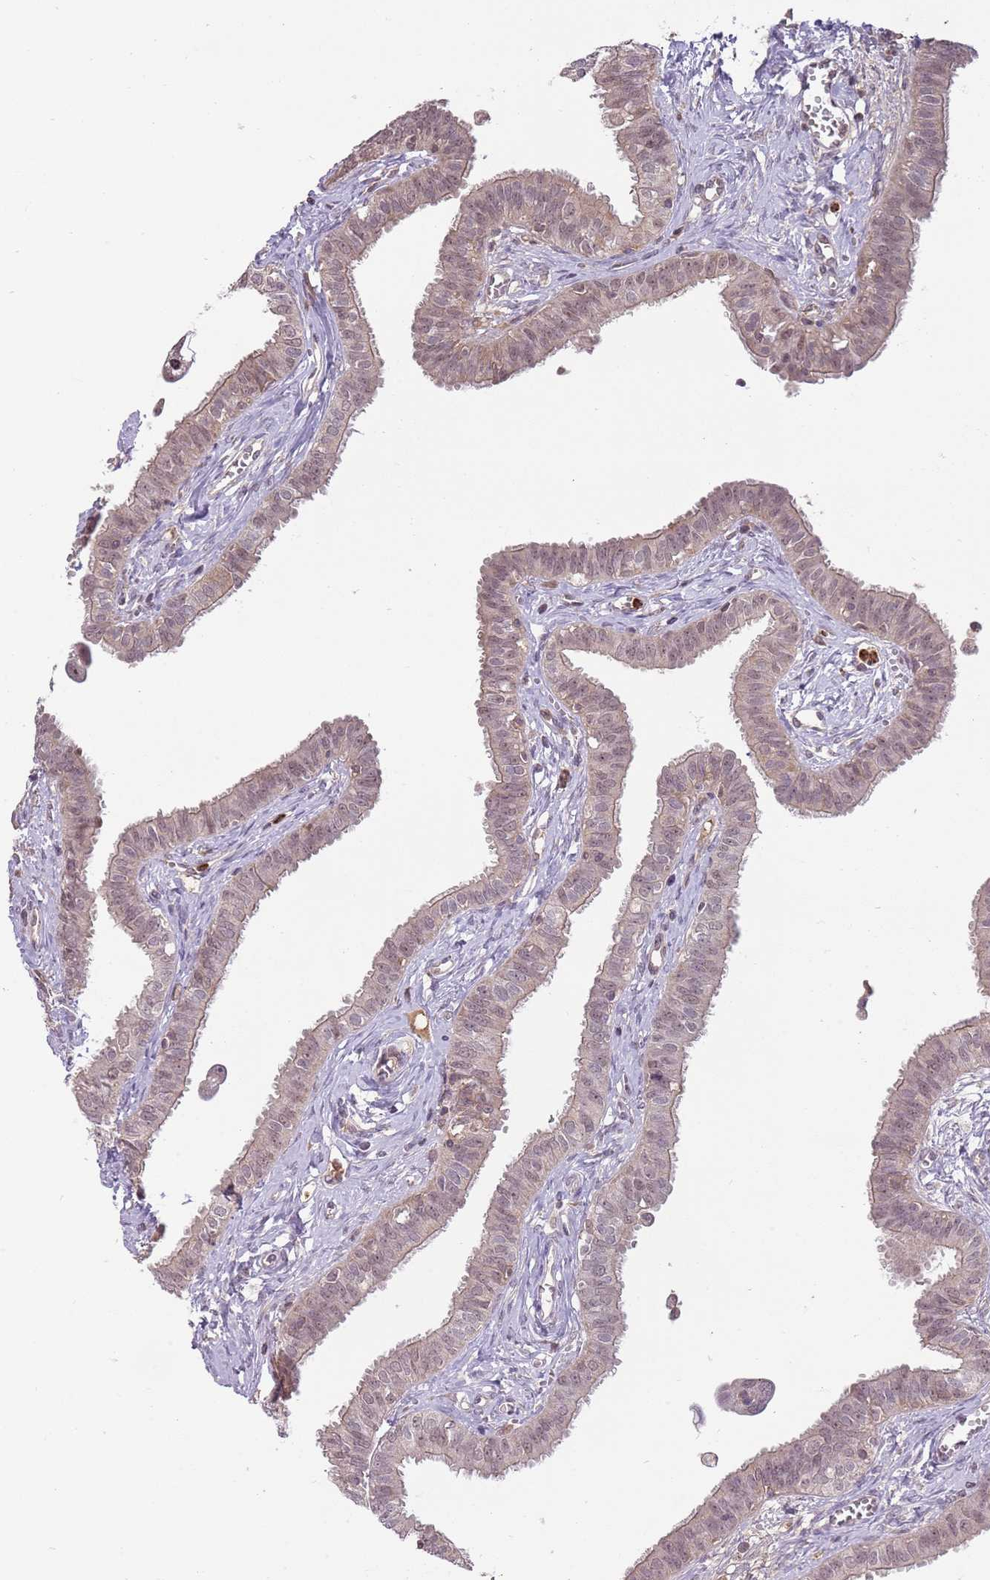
{"staining": {"intensity": "weak", "quantity": ">75%", "location": "nuclear"}, "tissue": "fallopian tube", "cell_type": "Glandular cells", "image_type": "normal", "snomed": [{"axis": "morphology", "description": "Normal tissue, NOS"}, {"axis": "morphology", "description": "Carcinoma, NOS"}, {"axis": "topography", "description": "Fallopian tube"}, {"axis": "topography", "description": "Ovary"}], "caption": "Fallopian tube stained with a brown dye demonstrates weak nuclear positive expression in approximately >75% of glandular cells.", "gene": "NBPF4", "patient": {"sex": "female", "age": 59}}